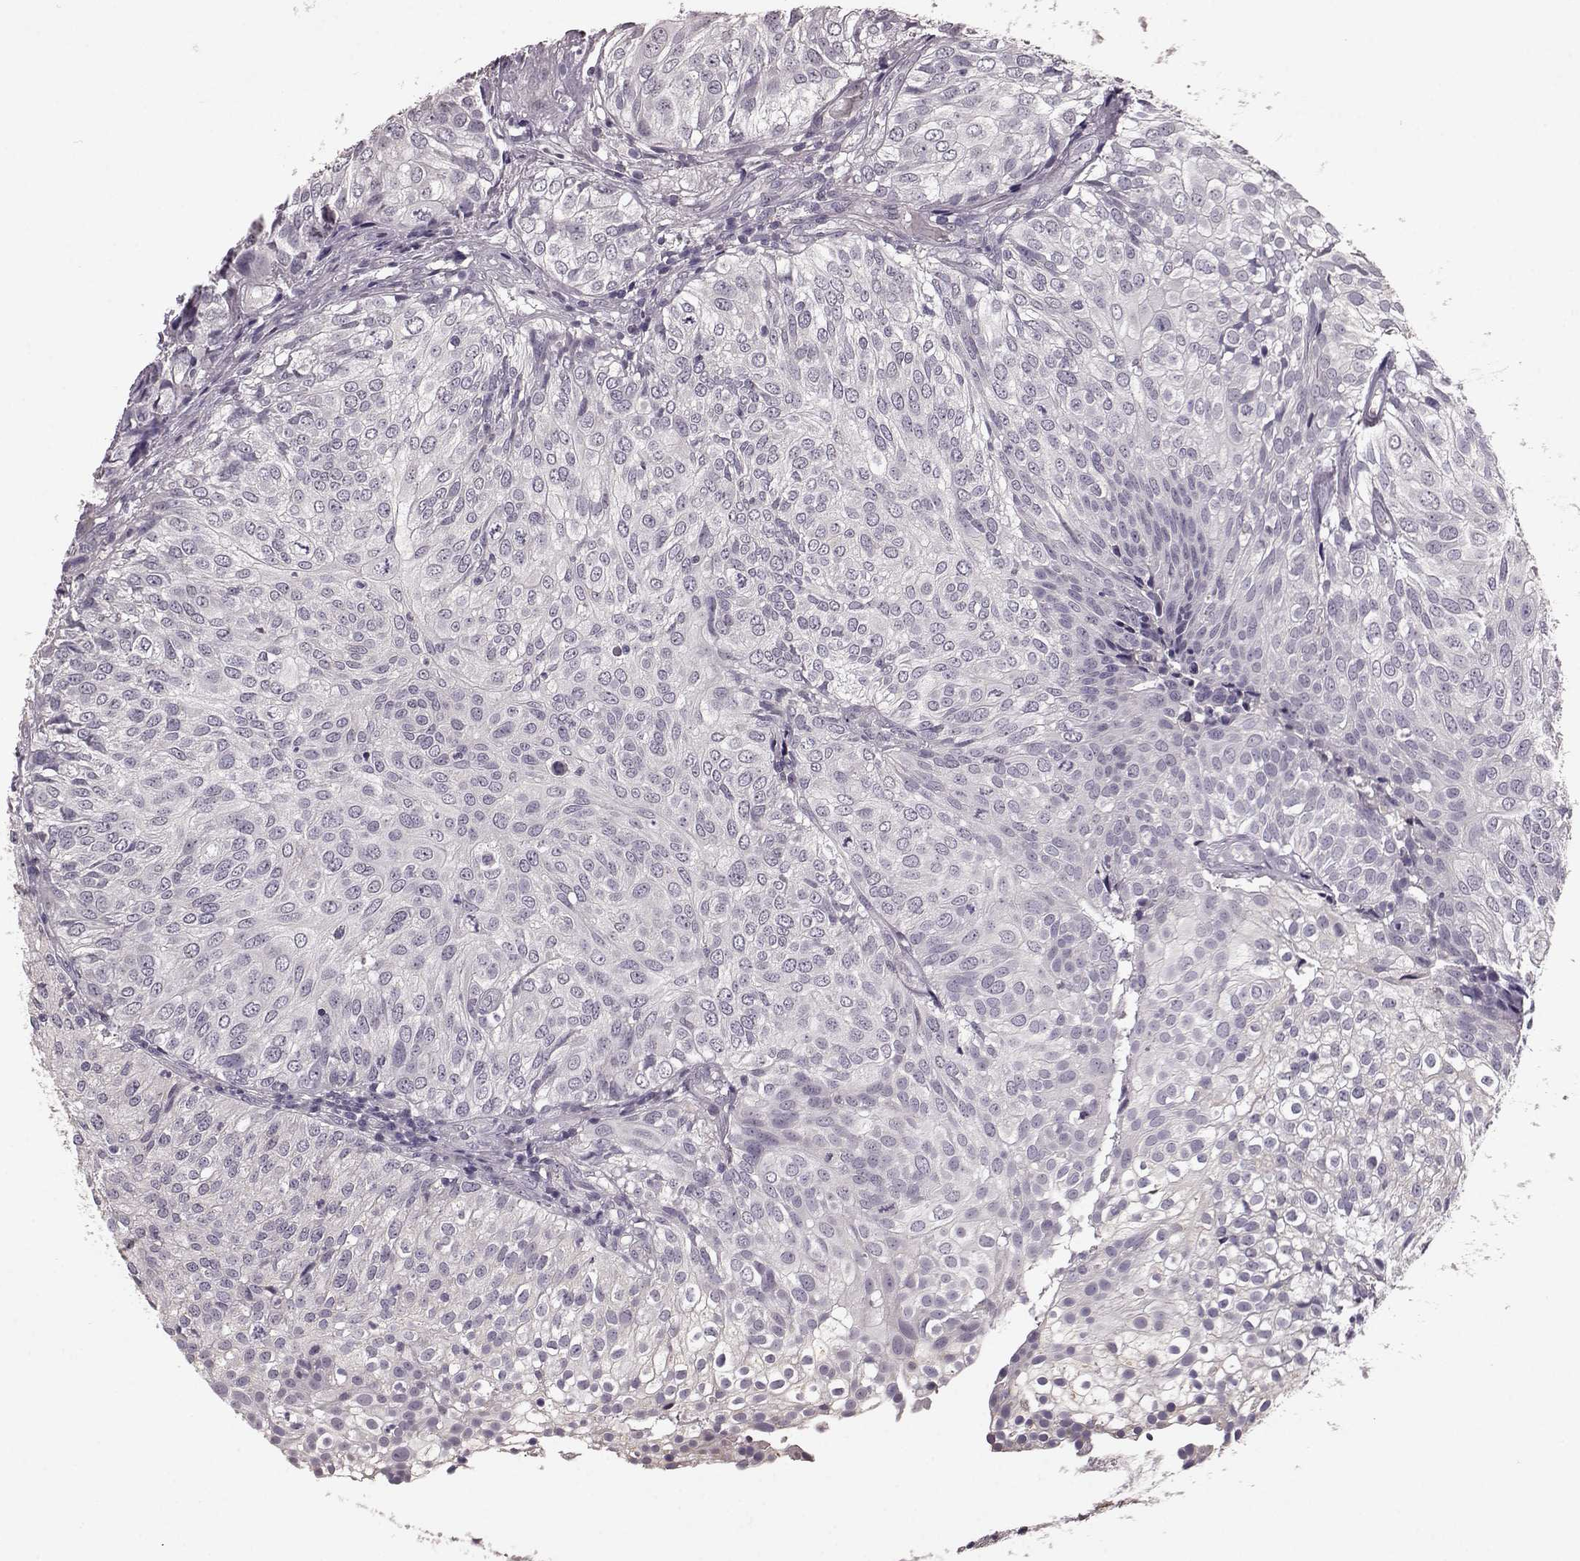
{"staining": {"intensity": "negative", "quantity": "none", "location": "none"}, "tissue": "urothelial cancer", "cell_type": "Tumor cells", "image_type": "cancer", "snomed": [{"axis": "morphology", "description": "Urothelial carcinoma, High grade"}, {"axis": "topography", "description": "Urinary bladder"}], "caption": "High-grade urothelial carcinoma was stained to show a protein in brown. There is no significant staining in tumor cells.", "gene": "SLC52A3", "patient": {"sex": "female", "age": 79}}